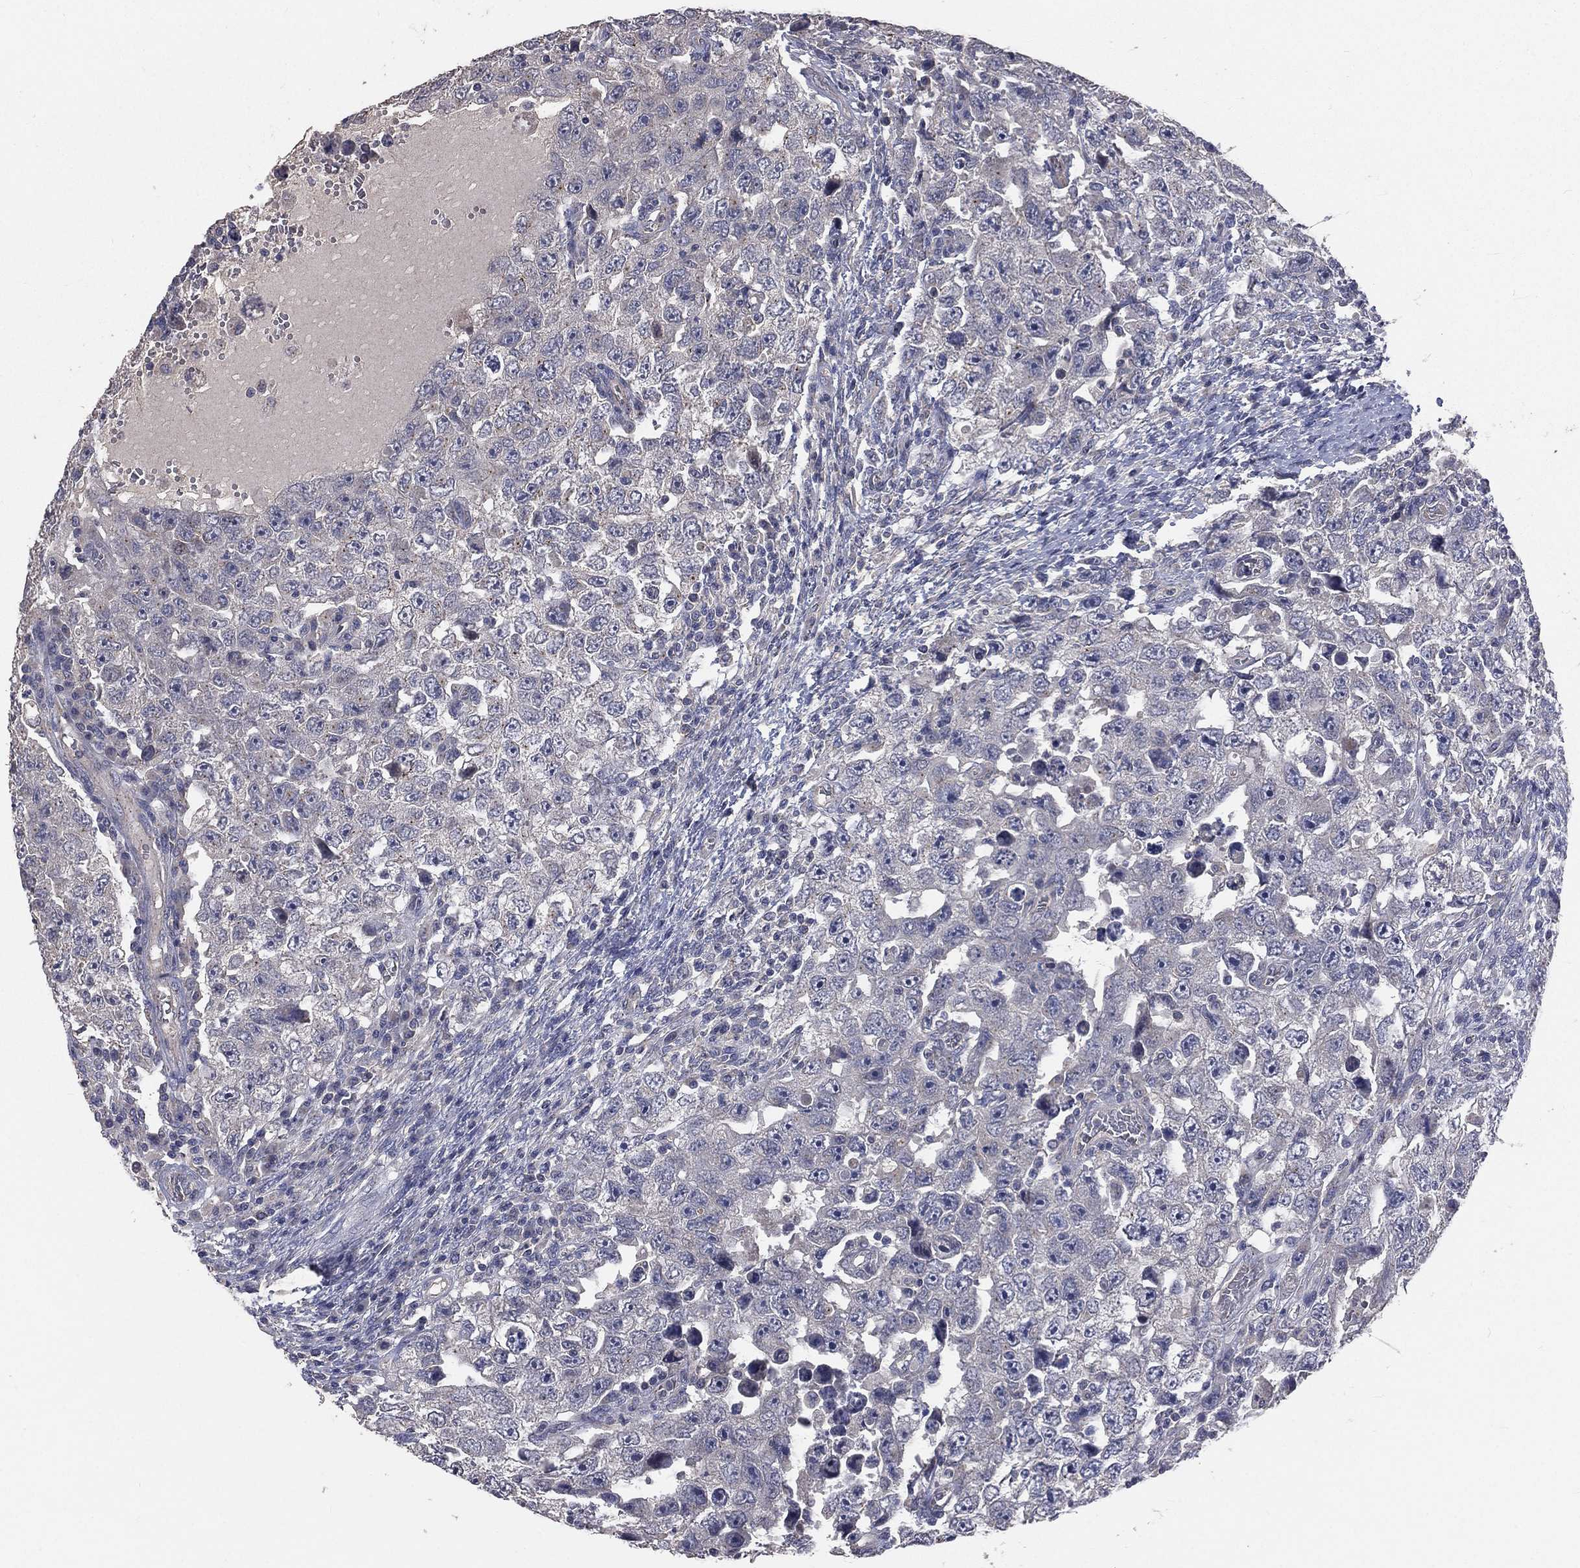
{"staining": {"intensity": "negative", "quantity": "none", "location": "none"}, "tissue": "testis cancer", "cell_type": "Tumor cells", "image_type": "cancer", "snomed": [{"axis": "morphology", "description": "Carcinoma, Embryonal, NOS"}, {"axis": "topography", "description": "Testis"}], "caption": "Human testis cancer stained for a protein using IHC reveals no positivity in tumor cells.", "gene": "CROCC", "patient": {"sex": "male", "age": 26}}